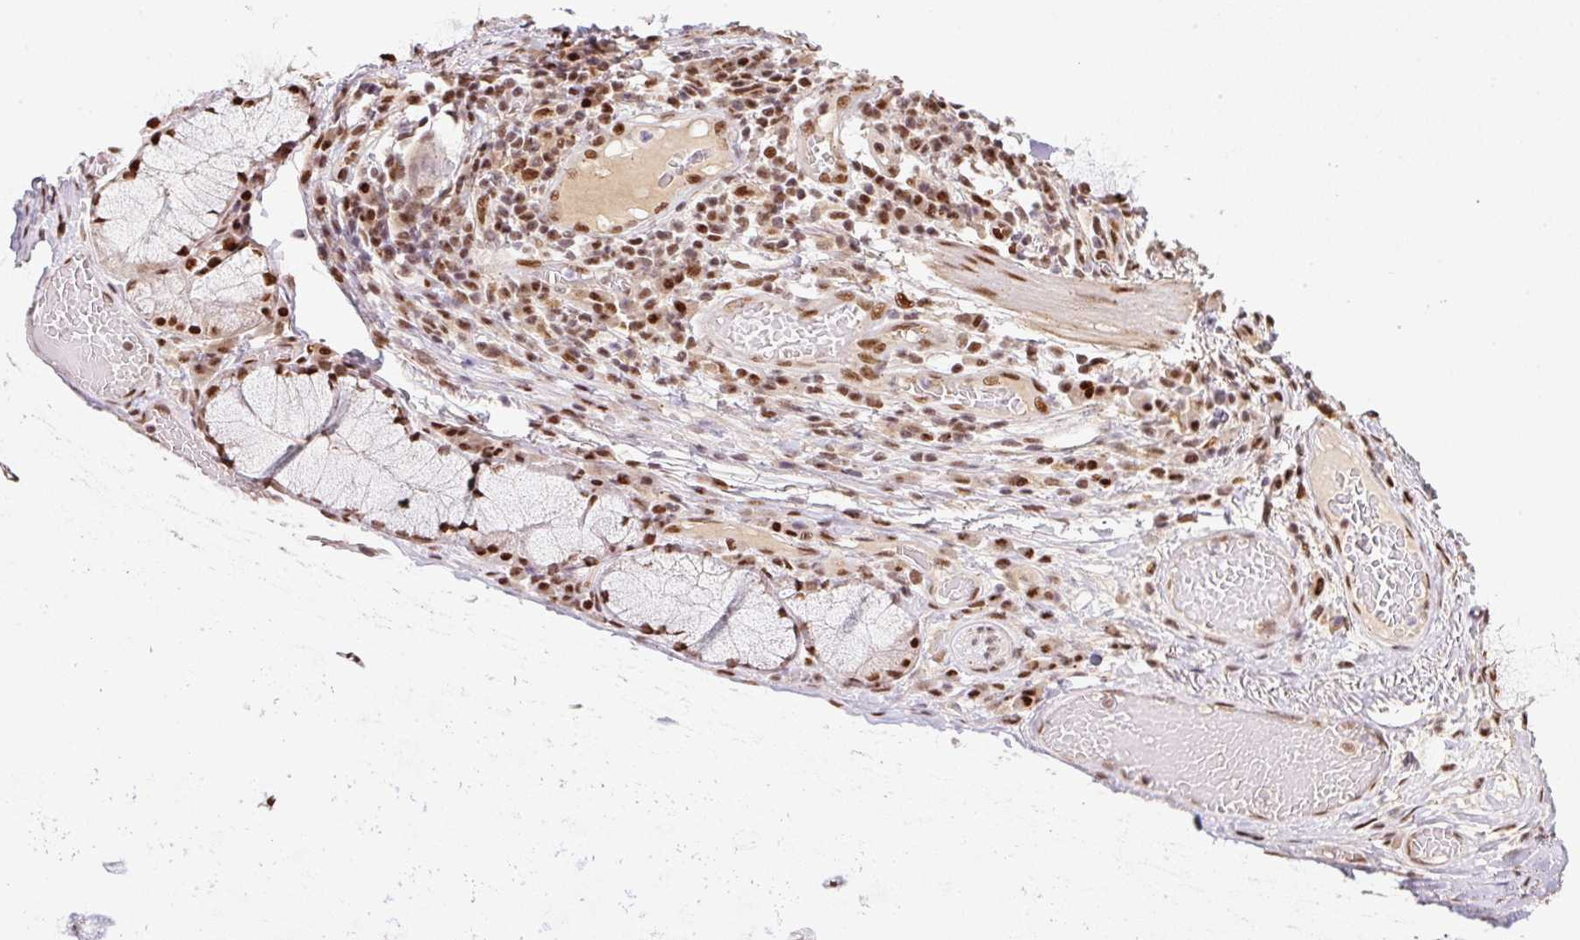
{"staining": {"intensity": "strong", "quantity": ">75%", "location": "nuclear"}, "tissue": "soft tissue", "cell_type": "Fibroblasts", "image_type": "normal", "snomed": [{"axis": "morphology", "description": "Normal tissue, NOS"}, {"axis": "topography", "description": "Cartilage tissue"}, {"axis": "topography", "description": "Bronchus"}], "caption": "This is a micrograph of immunohistochemistry (IHC) staining of unremarkable soft tissue, which shows strong staining in the nuclear of fibroblasts.", "gene": "GPR139", "patient": {"sex": "male", "age": 56}}